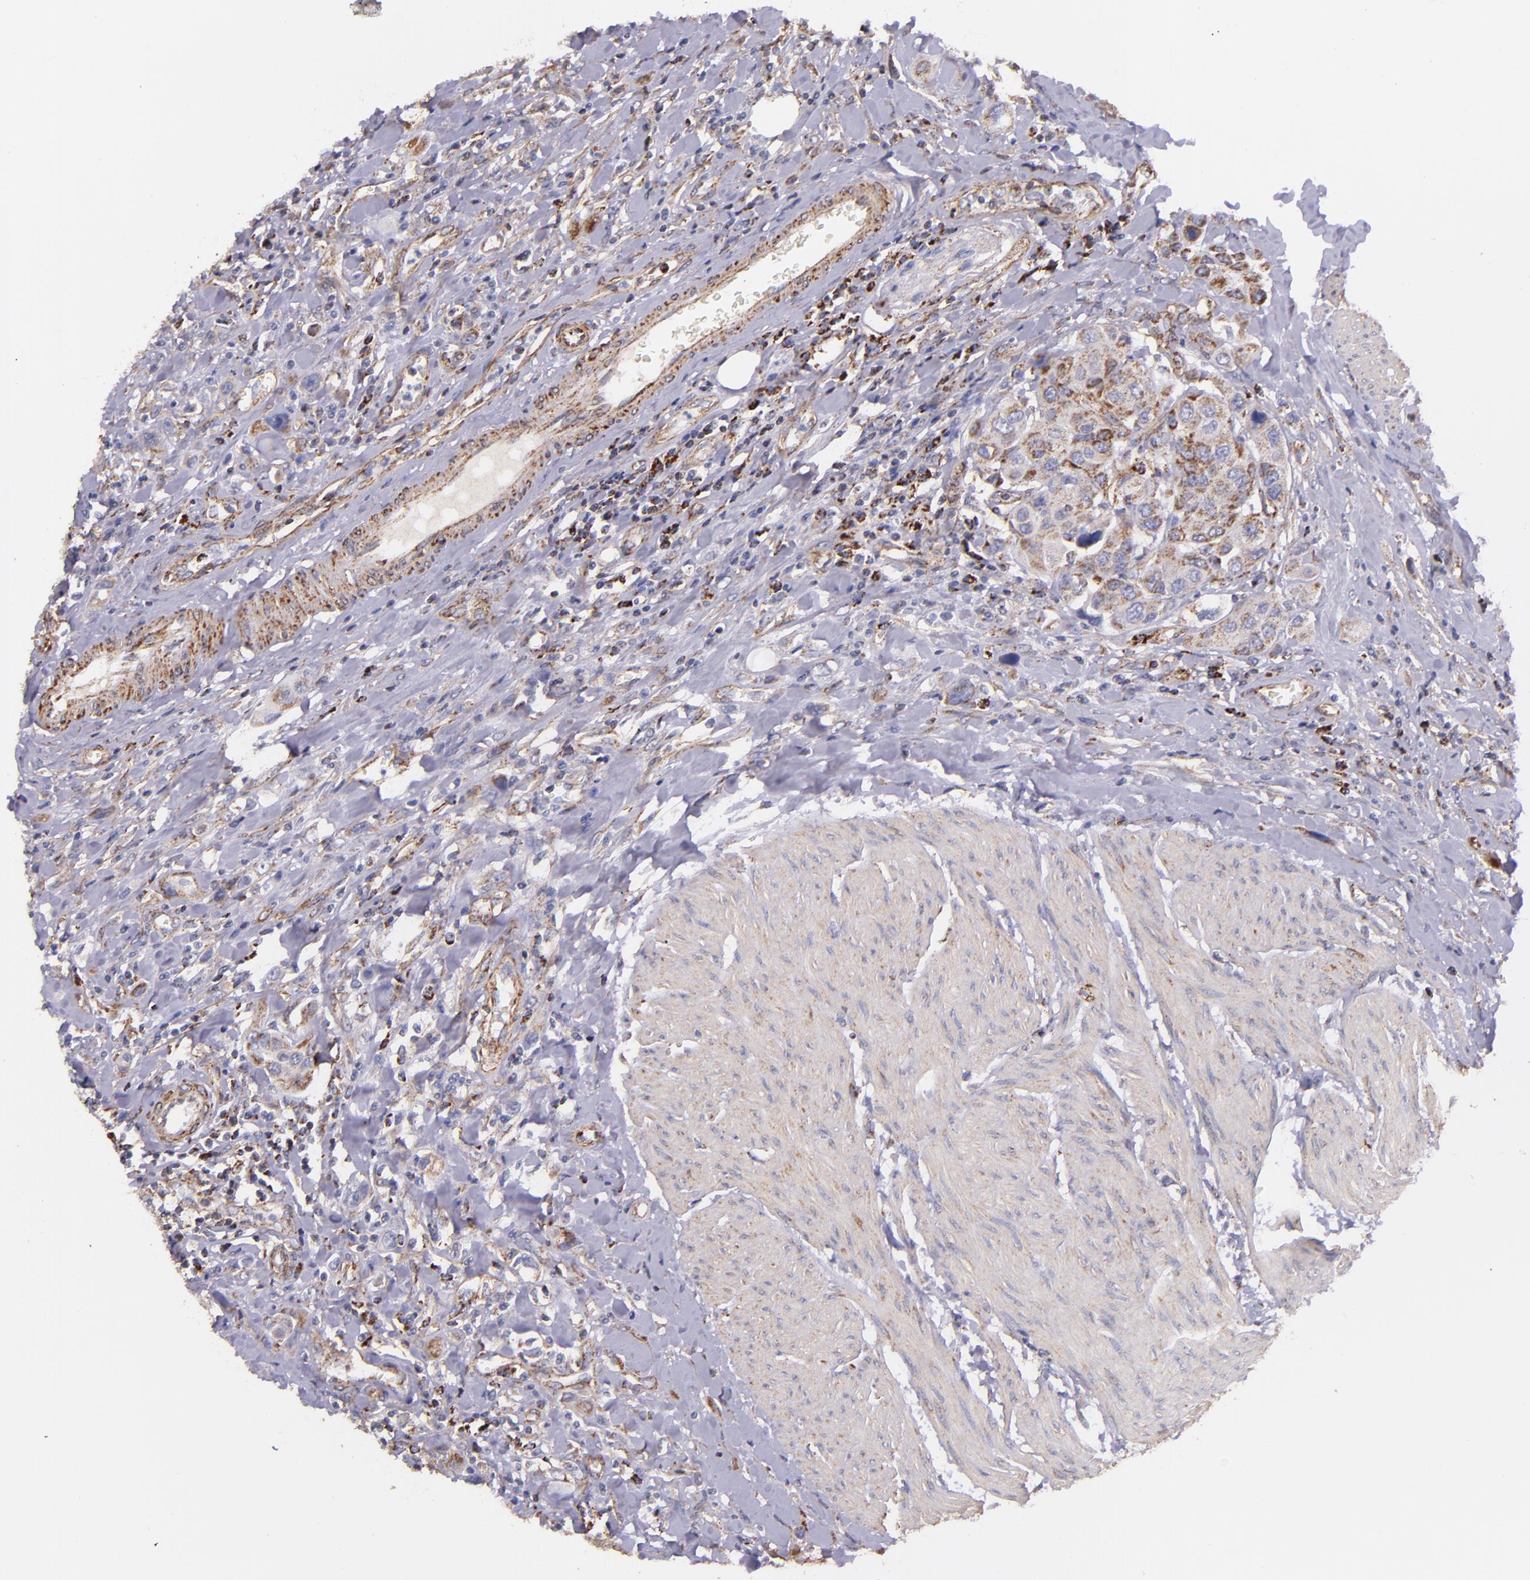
{"staining": {"intensity": "moderate", "quantity": "25%-75%", "location": "cytoplasmic/membranous"}, "tissue": "urothelial cancer", "cell_type": "Tumor cells", "image_type": "cancer", "snomed": [{"axis": "morphology", "description": "Urothelial carcinoma, High grade"}, {"axis": "topography", "description": "Urinary bladder"}], "caption": "IHC image of urothelial cancer stained for a protein (brown), which demonstrates medium levels of moderate cytoplasmic/membranous expression in about 25%-75% of tumor cells.", "gene": "IDH3G", "patient": {"sex": "male", "age": 50}}